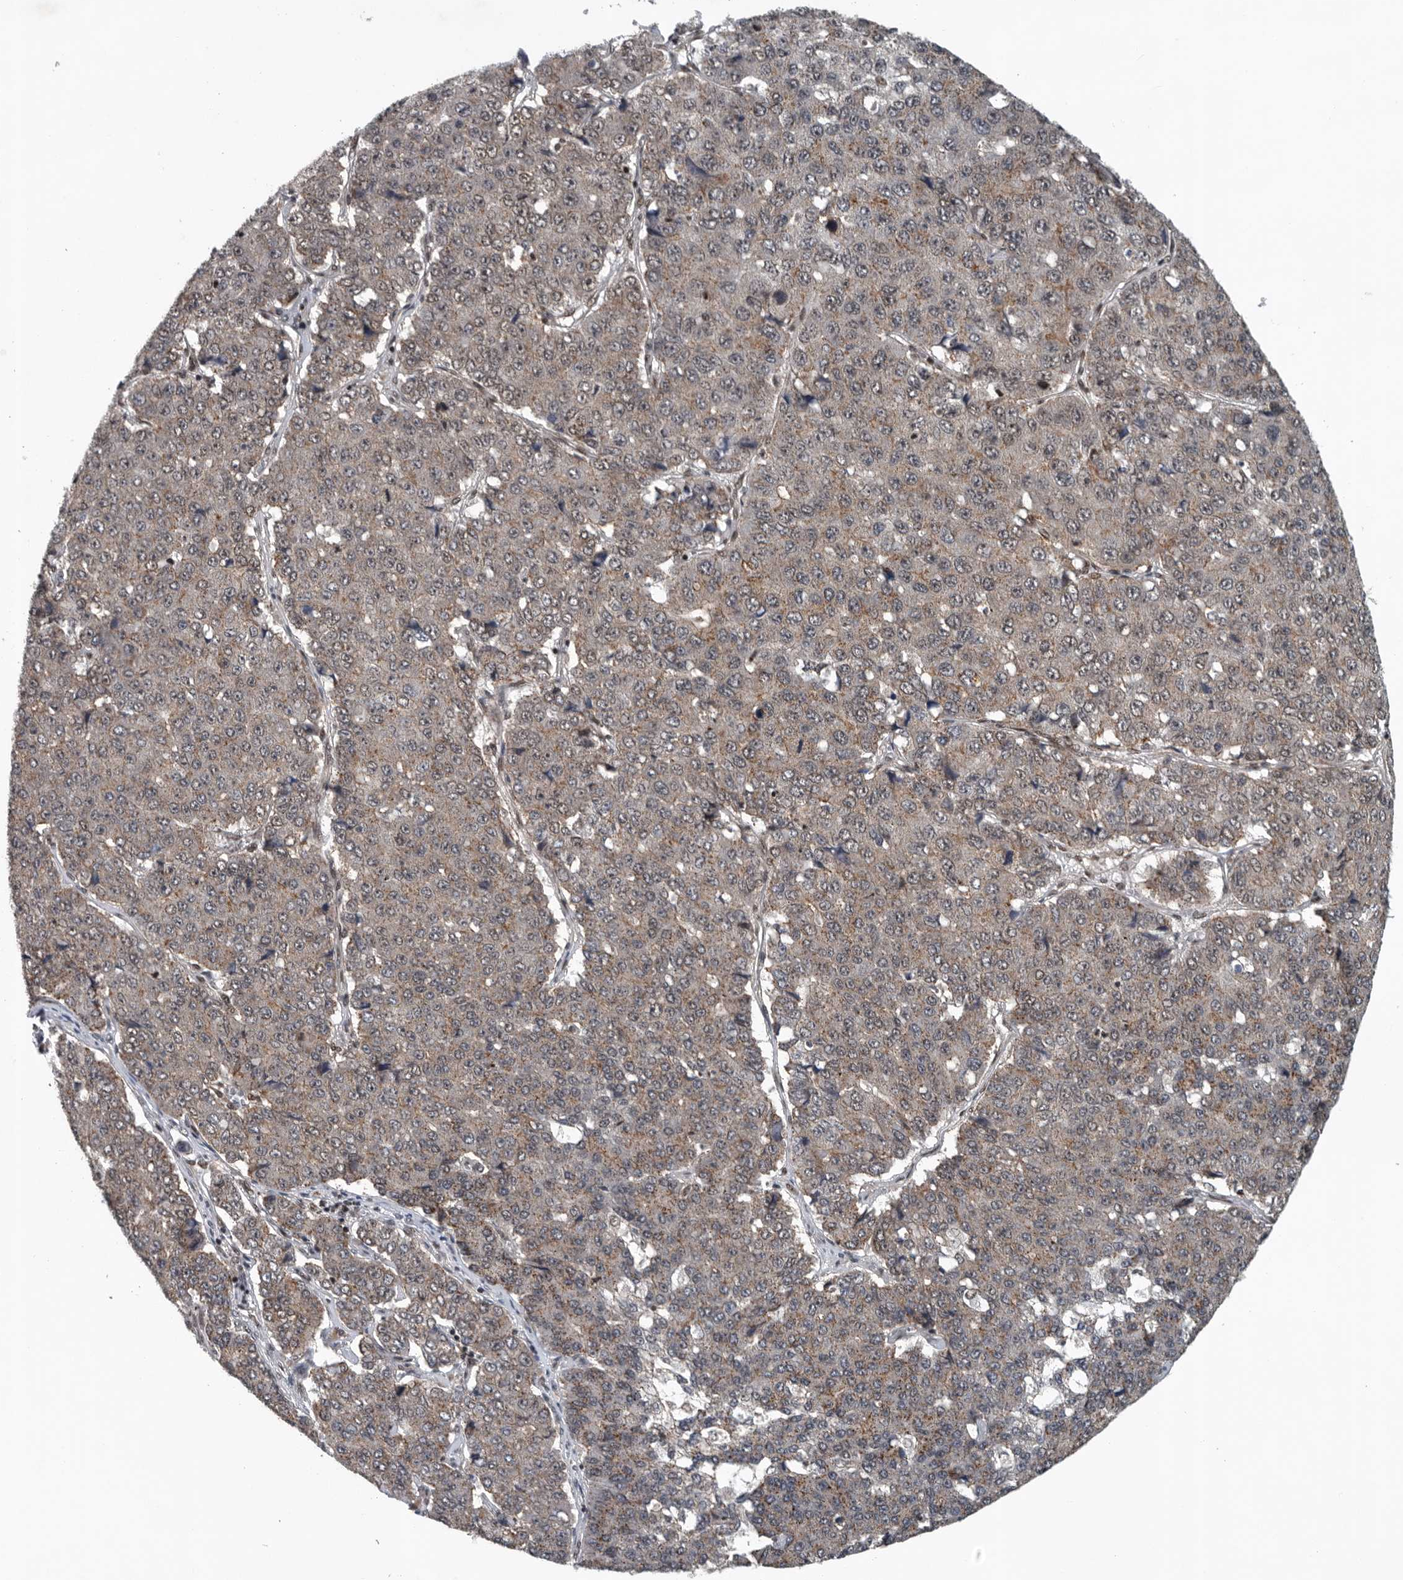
{"staining": {"intensity": "weak", "quantity": ">75%", "location": "cytoplasmic/membranous"}, "tissue": "pancreatic cancer", "cell_type": "Tumor cells", "image_type": "cancer", "snomed": [{"axis": "morphology", "description": "Adenocarcinoma, NOS"}, {"axis": "topography", "description": "Pancreas"}], "caption": "Pancreatic cancer (adenocarcinoma) stained with DAB (3,3'-diaminobenzidine) immunohistochemistry demonstrates low levels of weak cytoplasmic/membranous staining in approximately >75% of tumor cells.", "gene": "SENP7", "patient": {"sex": "male", "age": 50}}